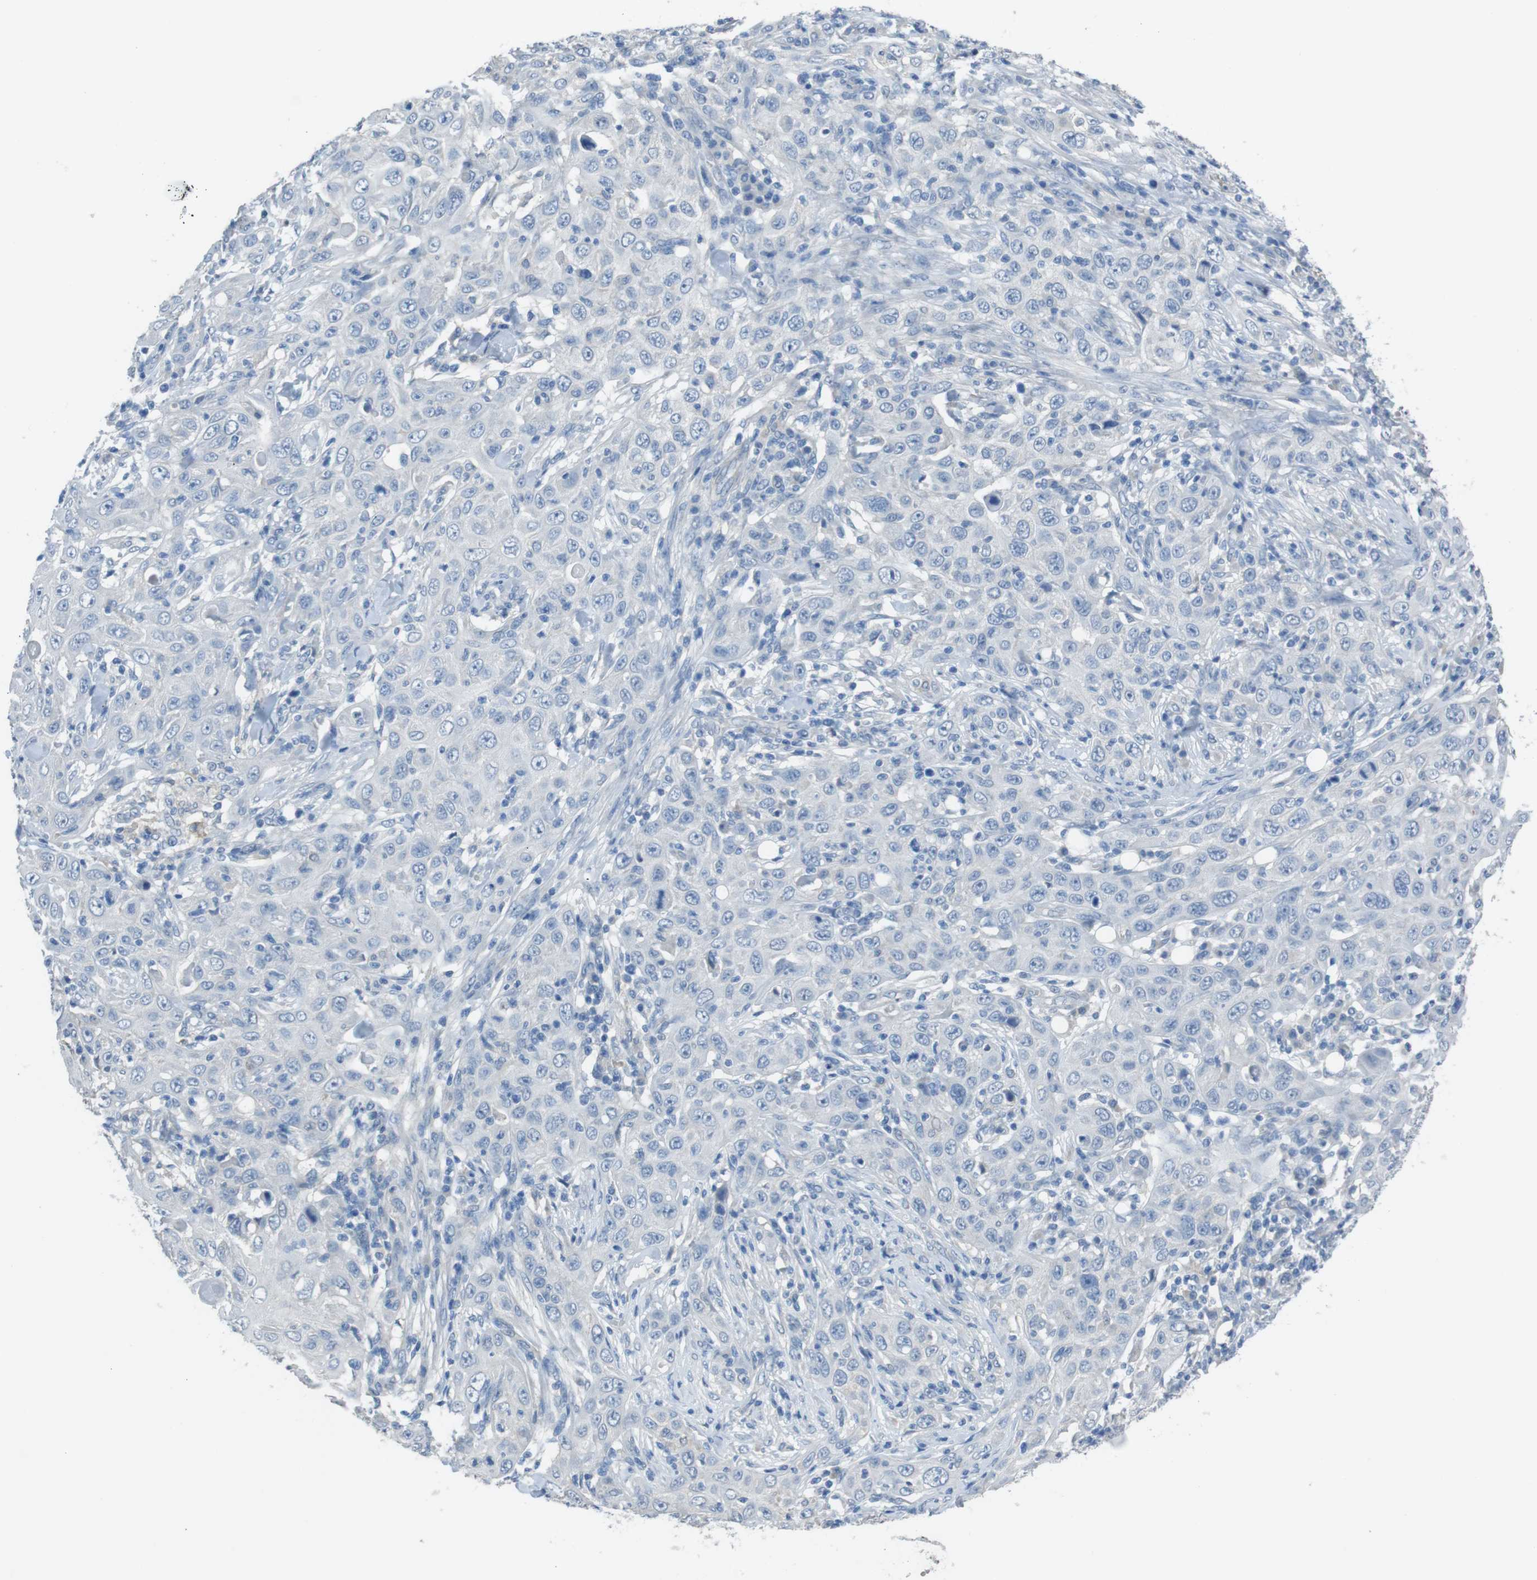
{"staining": {"intensity": "negative", "quantity": "none", "location": "none"}, "tissue": "skin cancer", "cell_type": "Tumor cells", "image_type": "cancer", "snomed": [{"axis": "morphology", "description": "Squamous cell carcinoma, NOS"}, {"axis": "topography", "description": "Skin"}], "caption": "Immunohistochemistry (IHC) of human squamous cell carcinoma (skin) exhibits no staining in tumor cells.", "gene": "CYP2C8", "patient": {"sex": "female", "age": 88}}